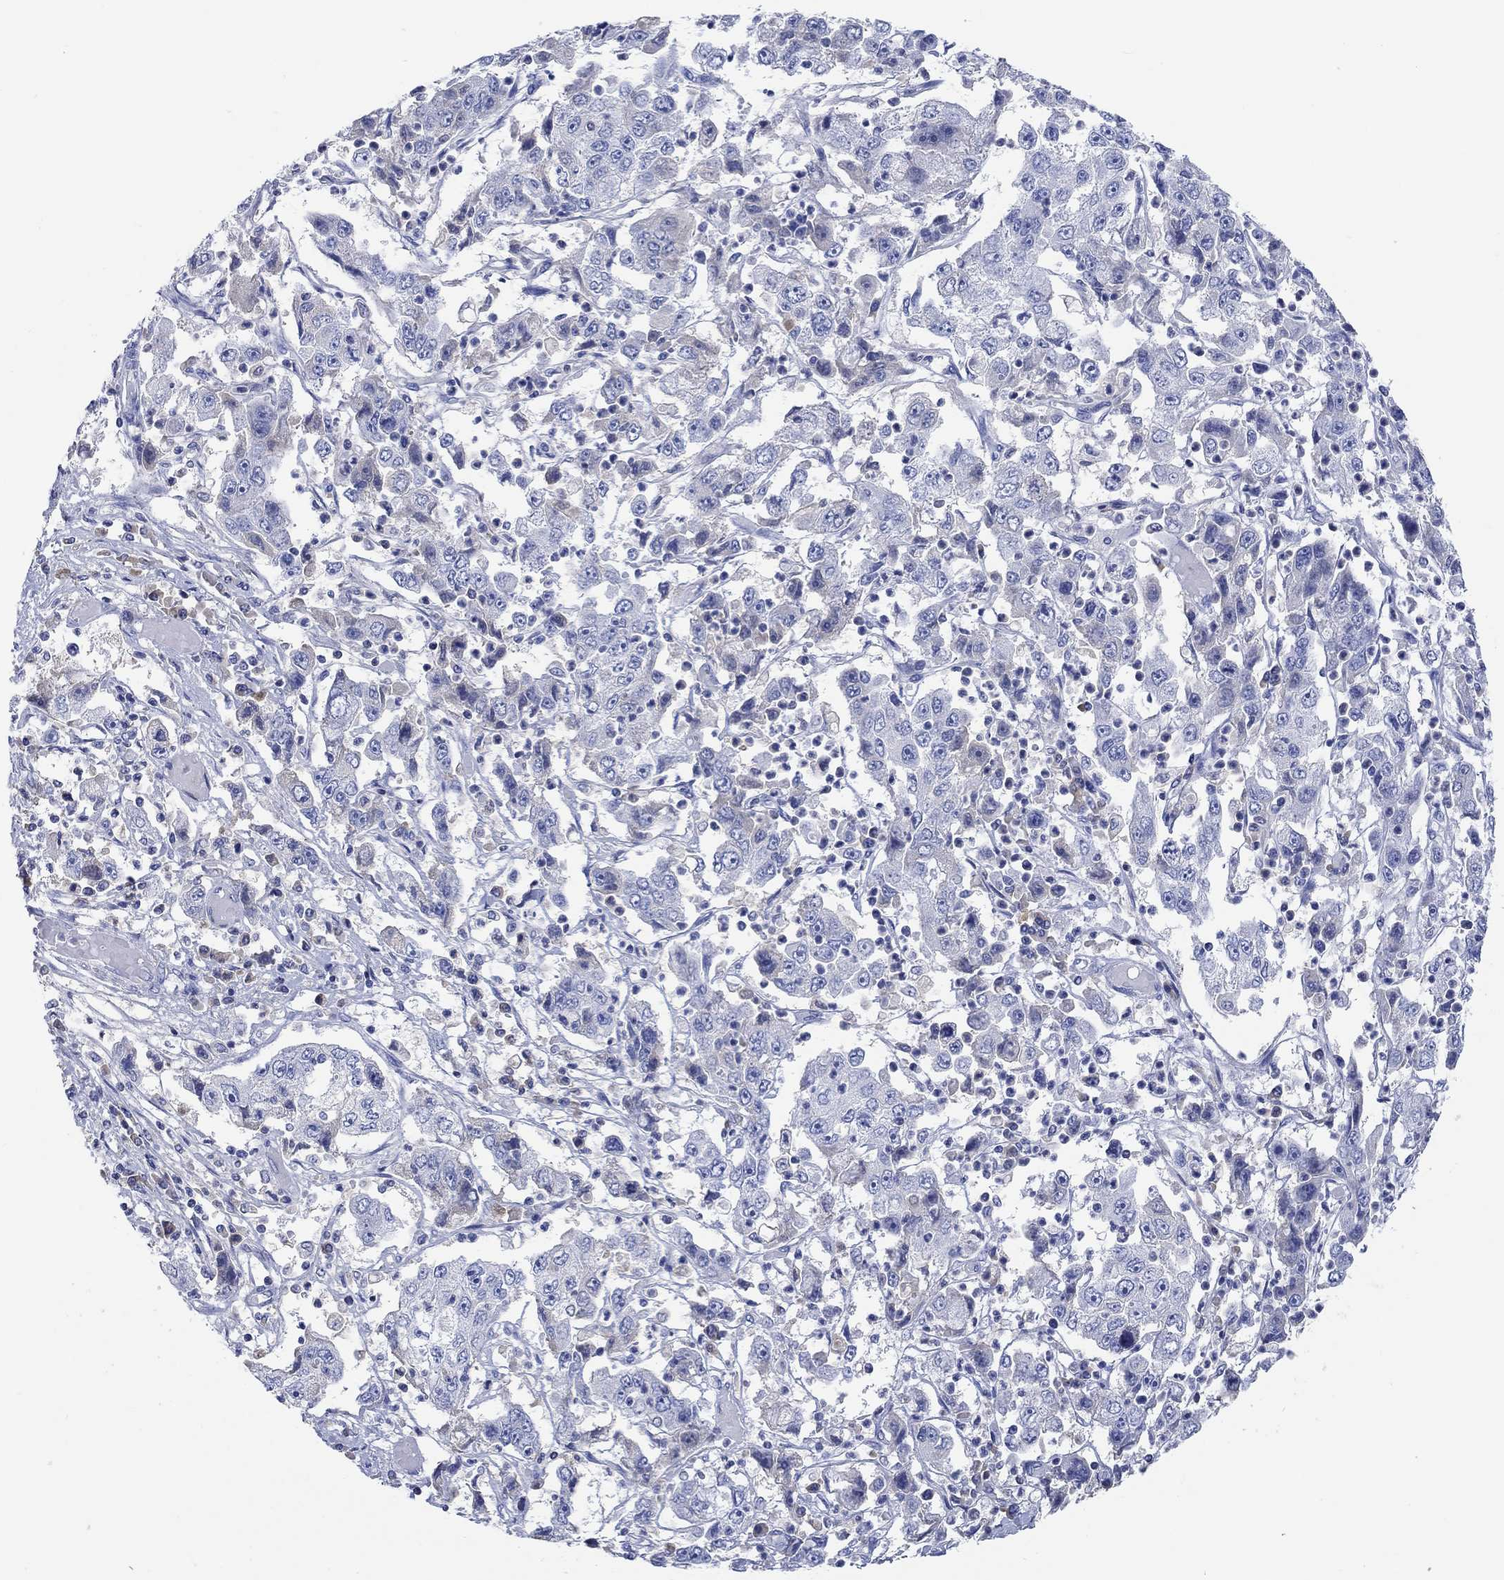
{"staining": {"intensity": "negative", "quantity": "none", "location": "none"}, "tissue": "cervical cancer", "cell_type": "Tumor cells", "image_type": "cancer", "snomed": [{"axis": "morphology", "description": "Squamous cell carcinoma, NOS"}, {"axis": "topography", "description": "Cervix"}], "caption": "High power microscopy photomicrograph of an IHC micrograph of cervical cancer (squamous cell carcinoma), revealing no significant staining in tumor cells.", "gene": "GCM1", "patient": {"sex": "female", "age": 36}}